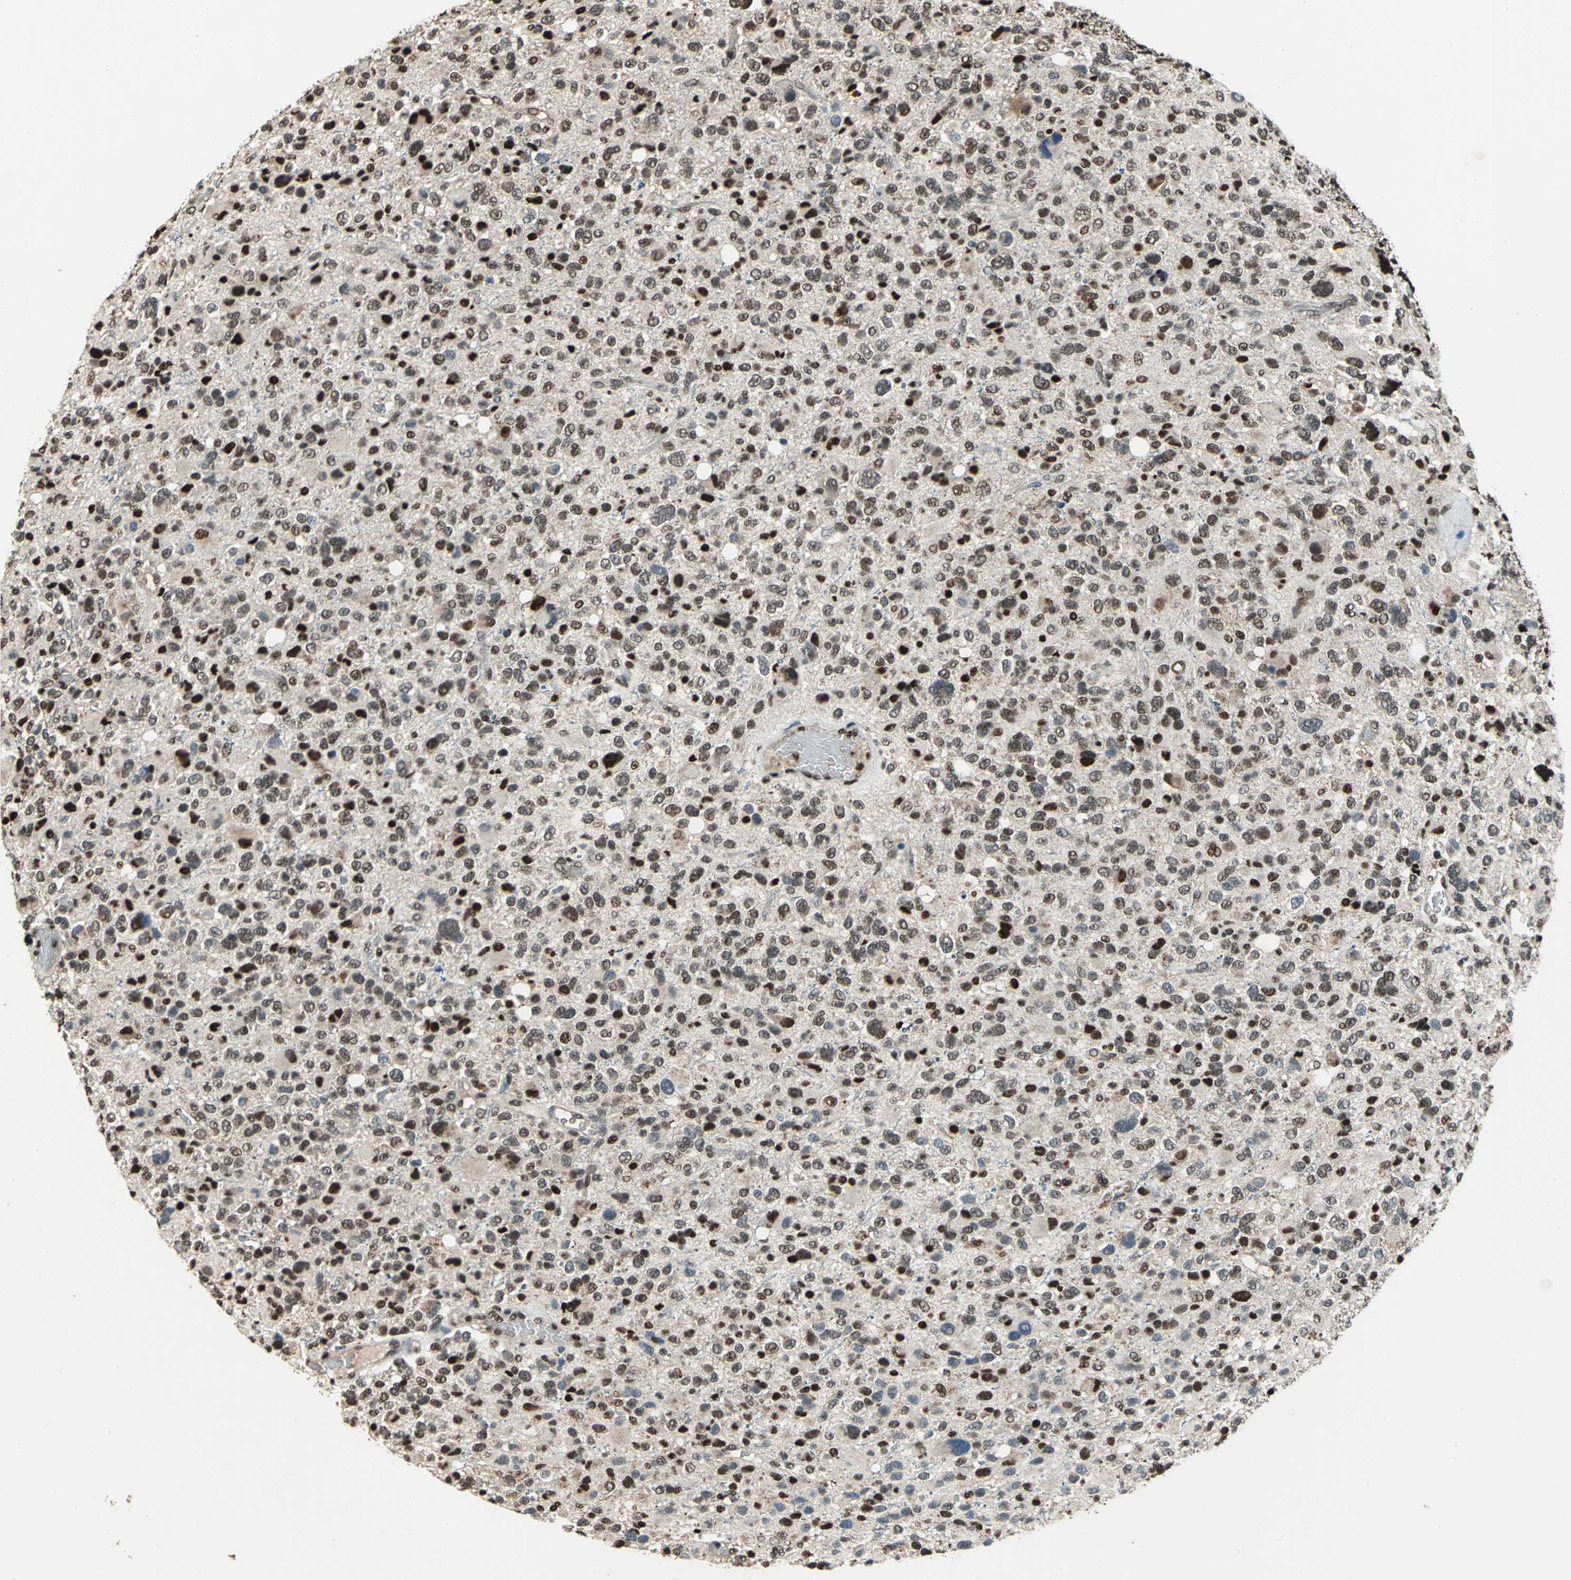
{"staining": {"intensity": "moderate", "quantity": "25%-75%", "location": "nuclear"}, "tissue": "glioma", "cell_type": "Tumor cells", "image_type": "cancer", "snomed": [{"axis": "morphology", "description": "Glioma, malignant, High grade"}, {"axis": "topography", "description": "Brain"}], "caption": "Brown immunohistochemical staining in human glioma exhibits moderate nuclear expression in approximately 25%-75% of tumor cells.", "gene": "ANP32A", "patient": {"sex": "male", "age": 48}}